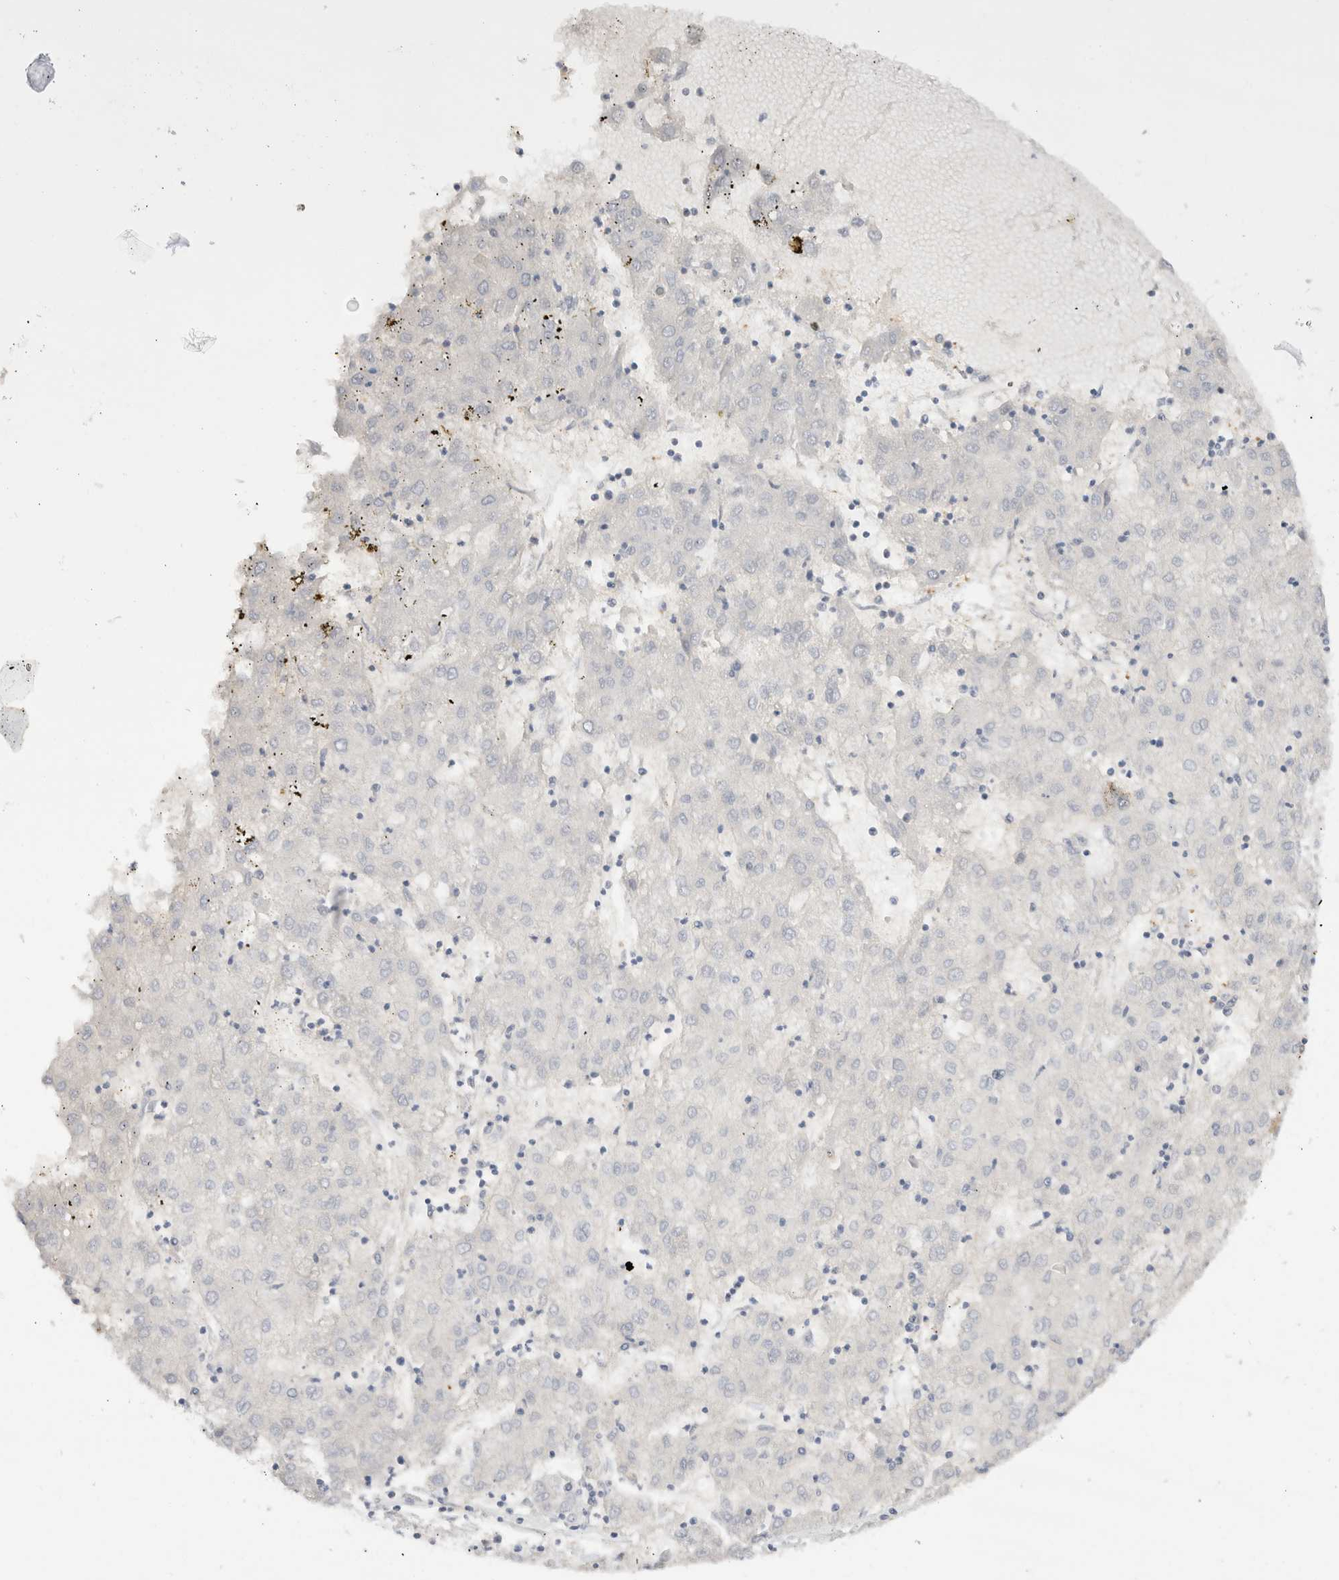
{"staining": {"intensity": "negative", "quantity": "none", "location": "none"}, "tissue": "liver cancer", "cell_type": "Tumor cells", "image_type": "cancer", "snomed": [{"axis": "morphology", "description": "Carcinoma, Hepatocellular, NOS"}, {"axis": "topography", "description": "Liver"}], "caption": "Protein analysis of liver cancer exhibits no significant expression in tumor cells. Brightfield microscopy of immunohistochemistry (IHC) stained with DAB (brown) and hematoxylin (blue), captured at high magnification.", "gene": "C17orf97", "patient": {"sex": "male", "age": 72}}